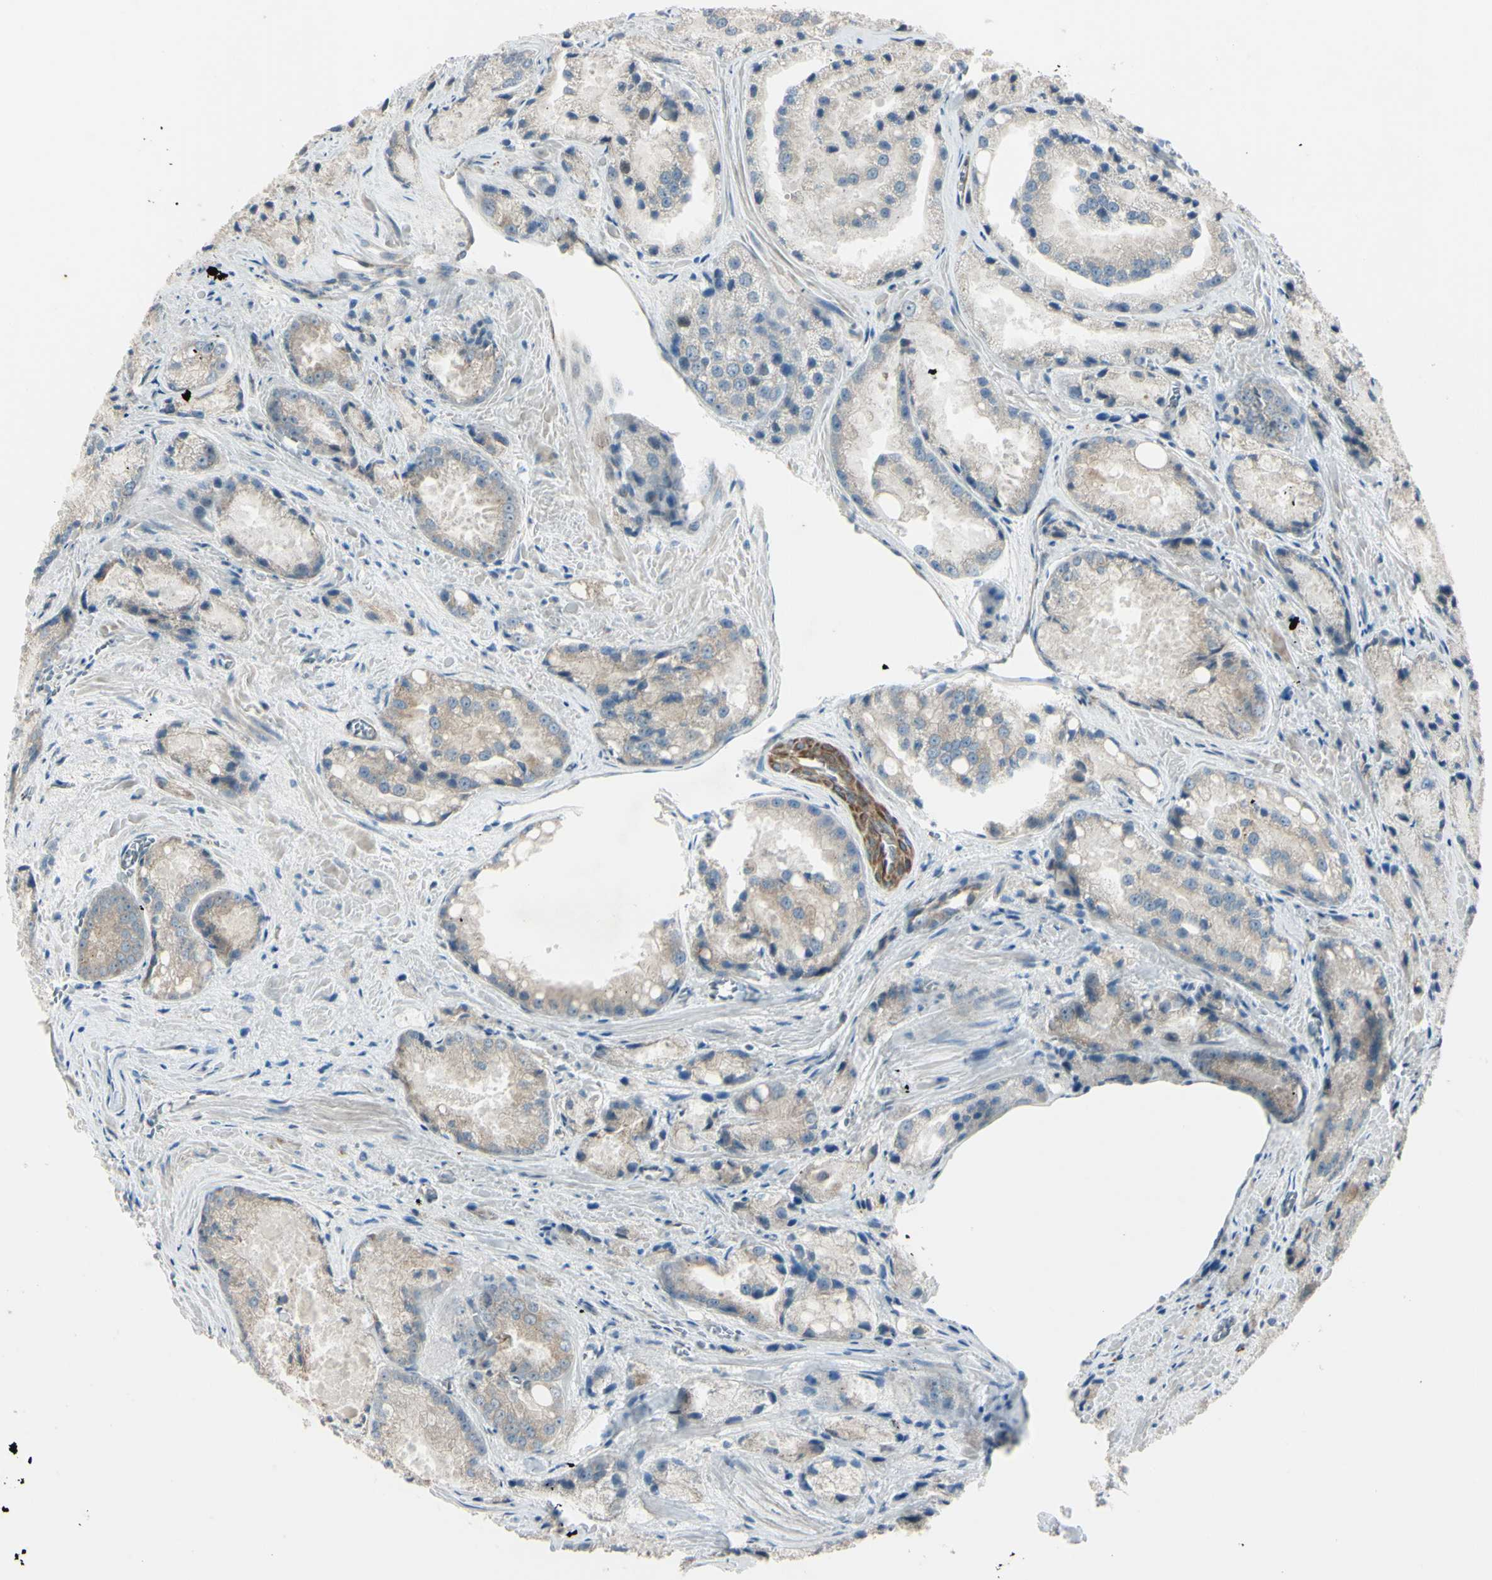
{"staining": {"intensity": "weak", "quantity": "<25%", "location": "cytoplasmic/membranous"}, "tissue": "prostate cancer", "cell_type": "Tumor cells", "image_type": "cancer", "snomed": [{"axis": "morphology", "description": "Adenocarcinoma, Low grade"}, {"axis": "topography", "description": "Prostate"}], "caption": "IHC image of neoplastic tissue: human prostate low-grade adenocarcinoma stained with DAB exhibits no significant protein expression in tumor cells.", "gene": "NDFIP1", "patient": {"sex": "male", "age": 64}}